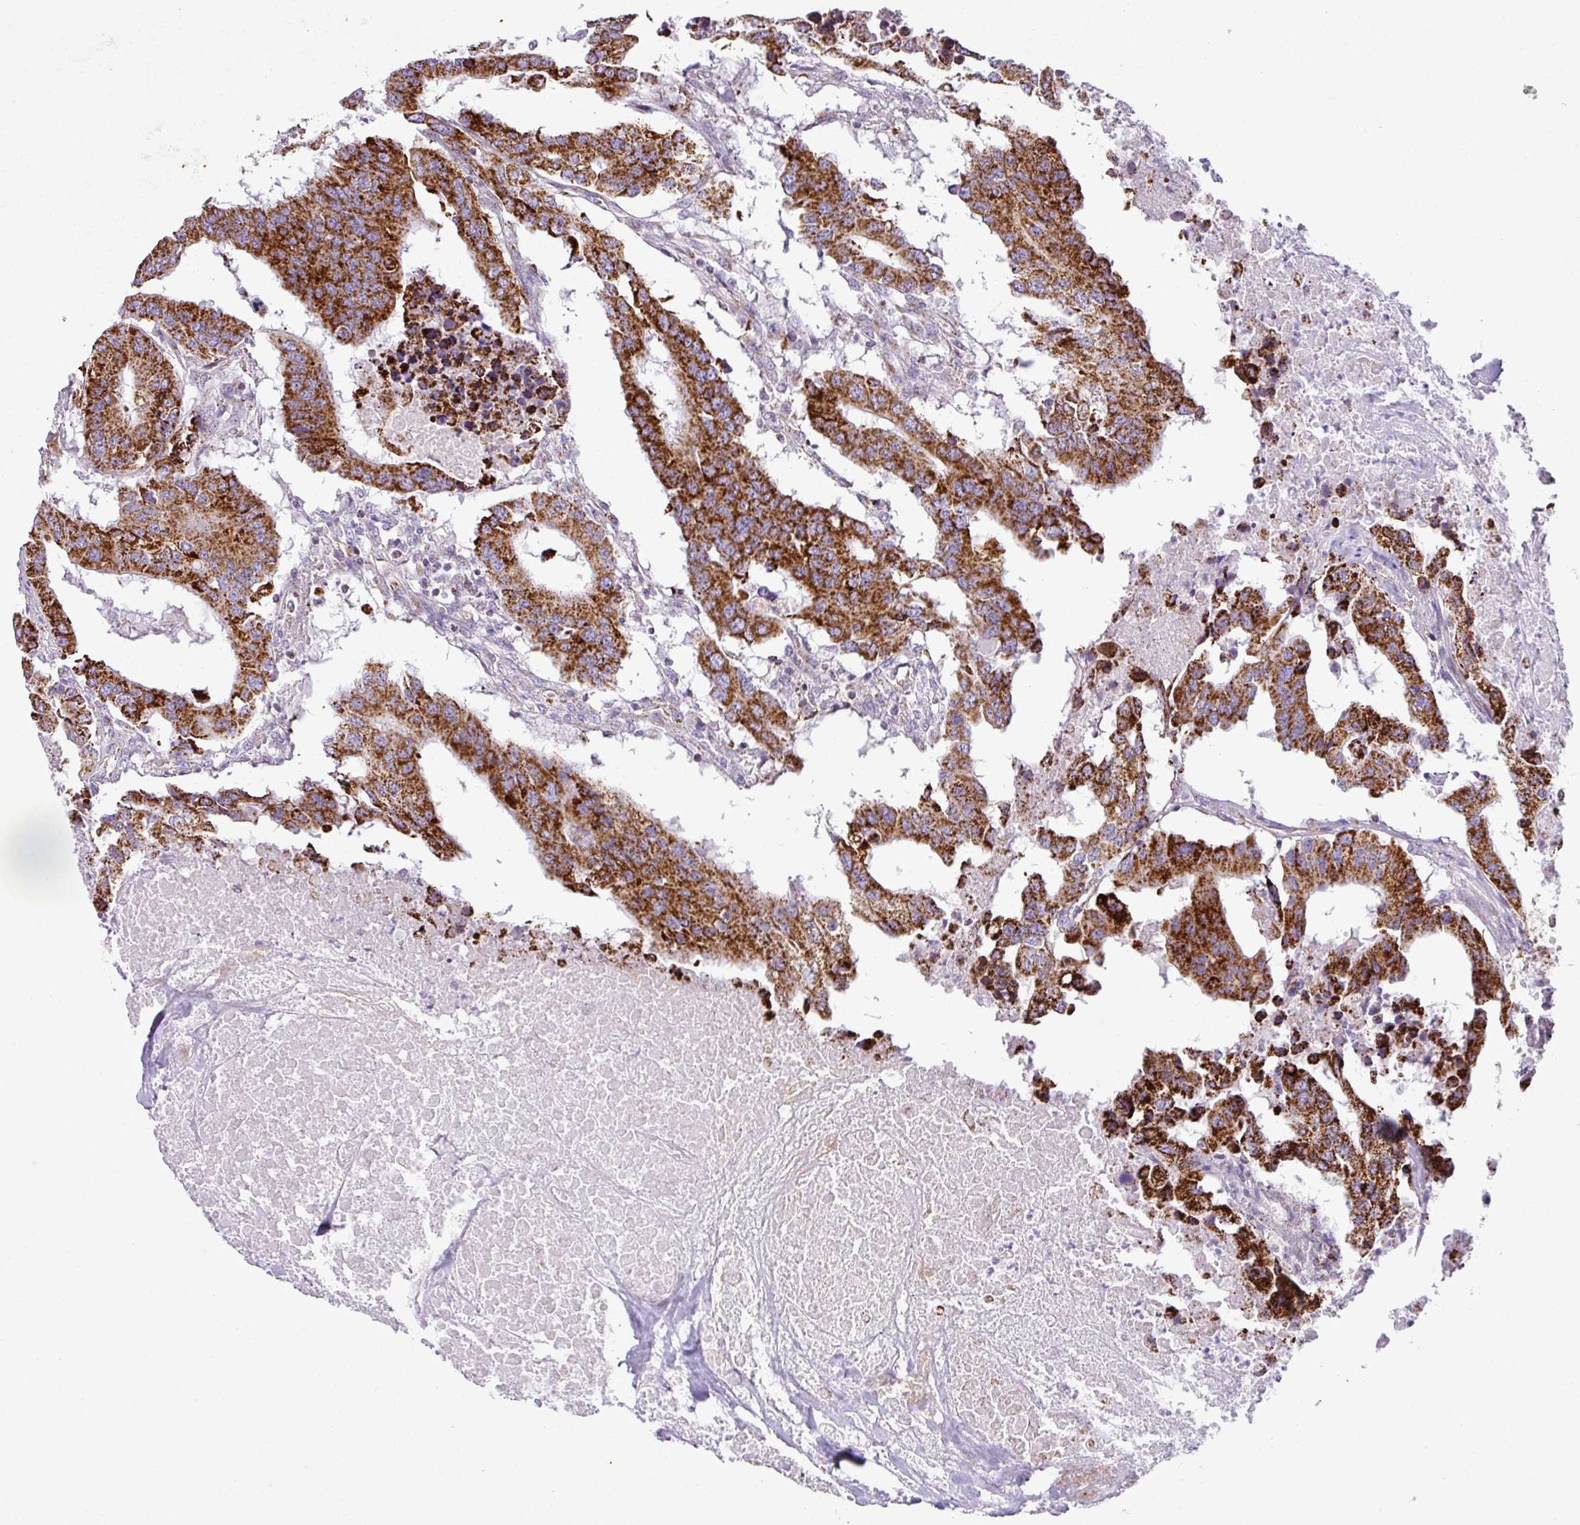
{"staining": {"intensity": "strong", "quantity": ">75%", "location": "cytoplasmic/membranous"}, "tissue": "colorectal cancer", "cell_type": "Tumor cells", "image_type": "cancer", "snomed": [{"axis": "morphology", "description": "Adenocarcinoma, NOS"}, {"axis": "topography", "description": "Colon"}], "caption": "Tumor cells demonstrate strong cytoplasmic/membranous positivity in approximately >75% of cells in colorectal adenocarcinoma.", "gene": "ZNF81", "patient": {"sex": "male", "age": 77}}